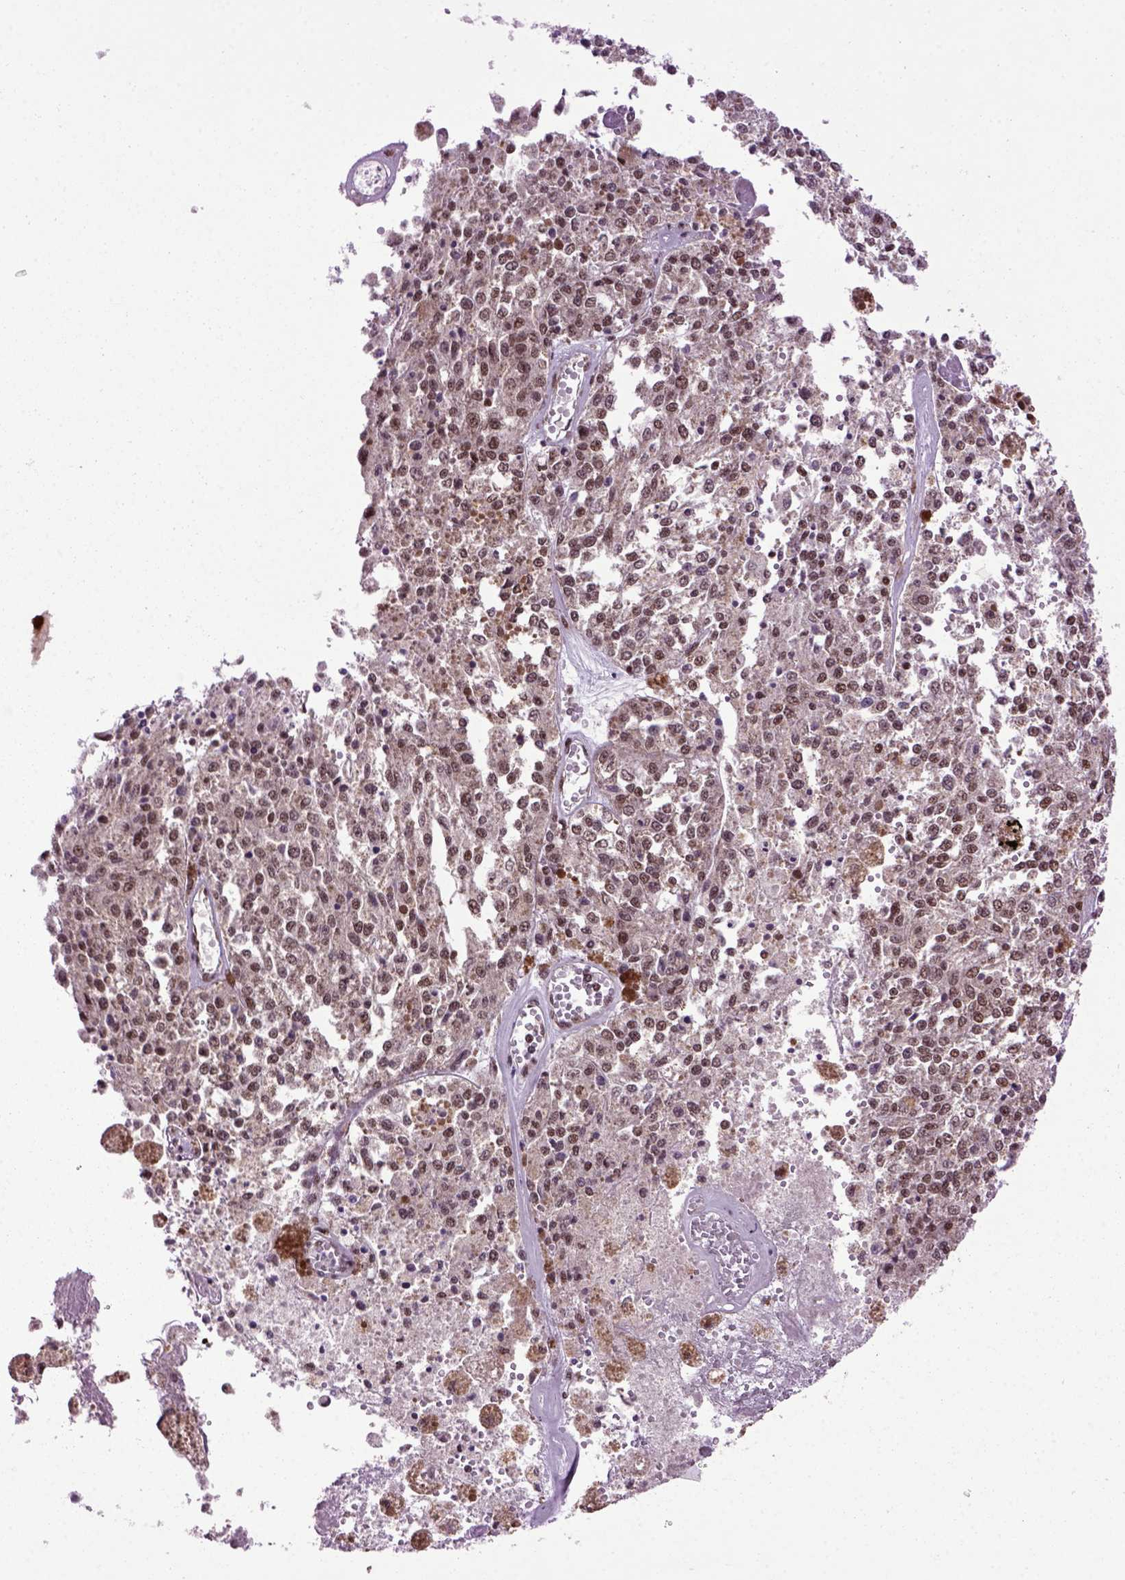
{"staining": {"intensity": "weak", "quantity": ">75%", "location": "nuclear"}, "tissue": "melanoma", "cell_type": "Tumor cells", "image_type": "cancer", "snomed": [{"axis": "morphology", "description": "Malignant melanoma, Metastatic site"}, {"axis": "topography", "description": "Lymph node"}], "caption": "Immunohistochemistry photomicrograph of neoplastic tissue: melanoma stained using immunohistochemistry demonstrates low levels of weak protein expression localized specifically in the nuclear of tumor cells, appearing as a nuclear brown color.", "gene": "CELF1", "patient": {"sex": "female", "age": 64}}